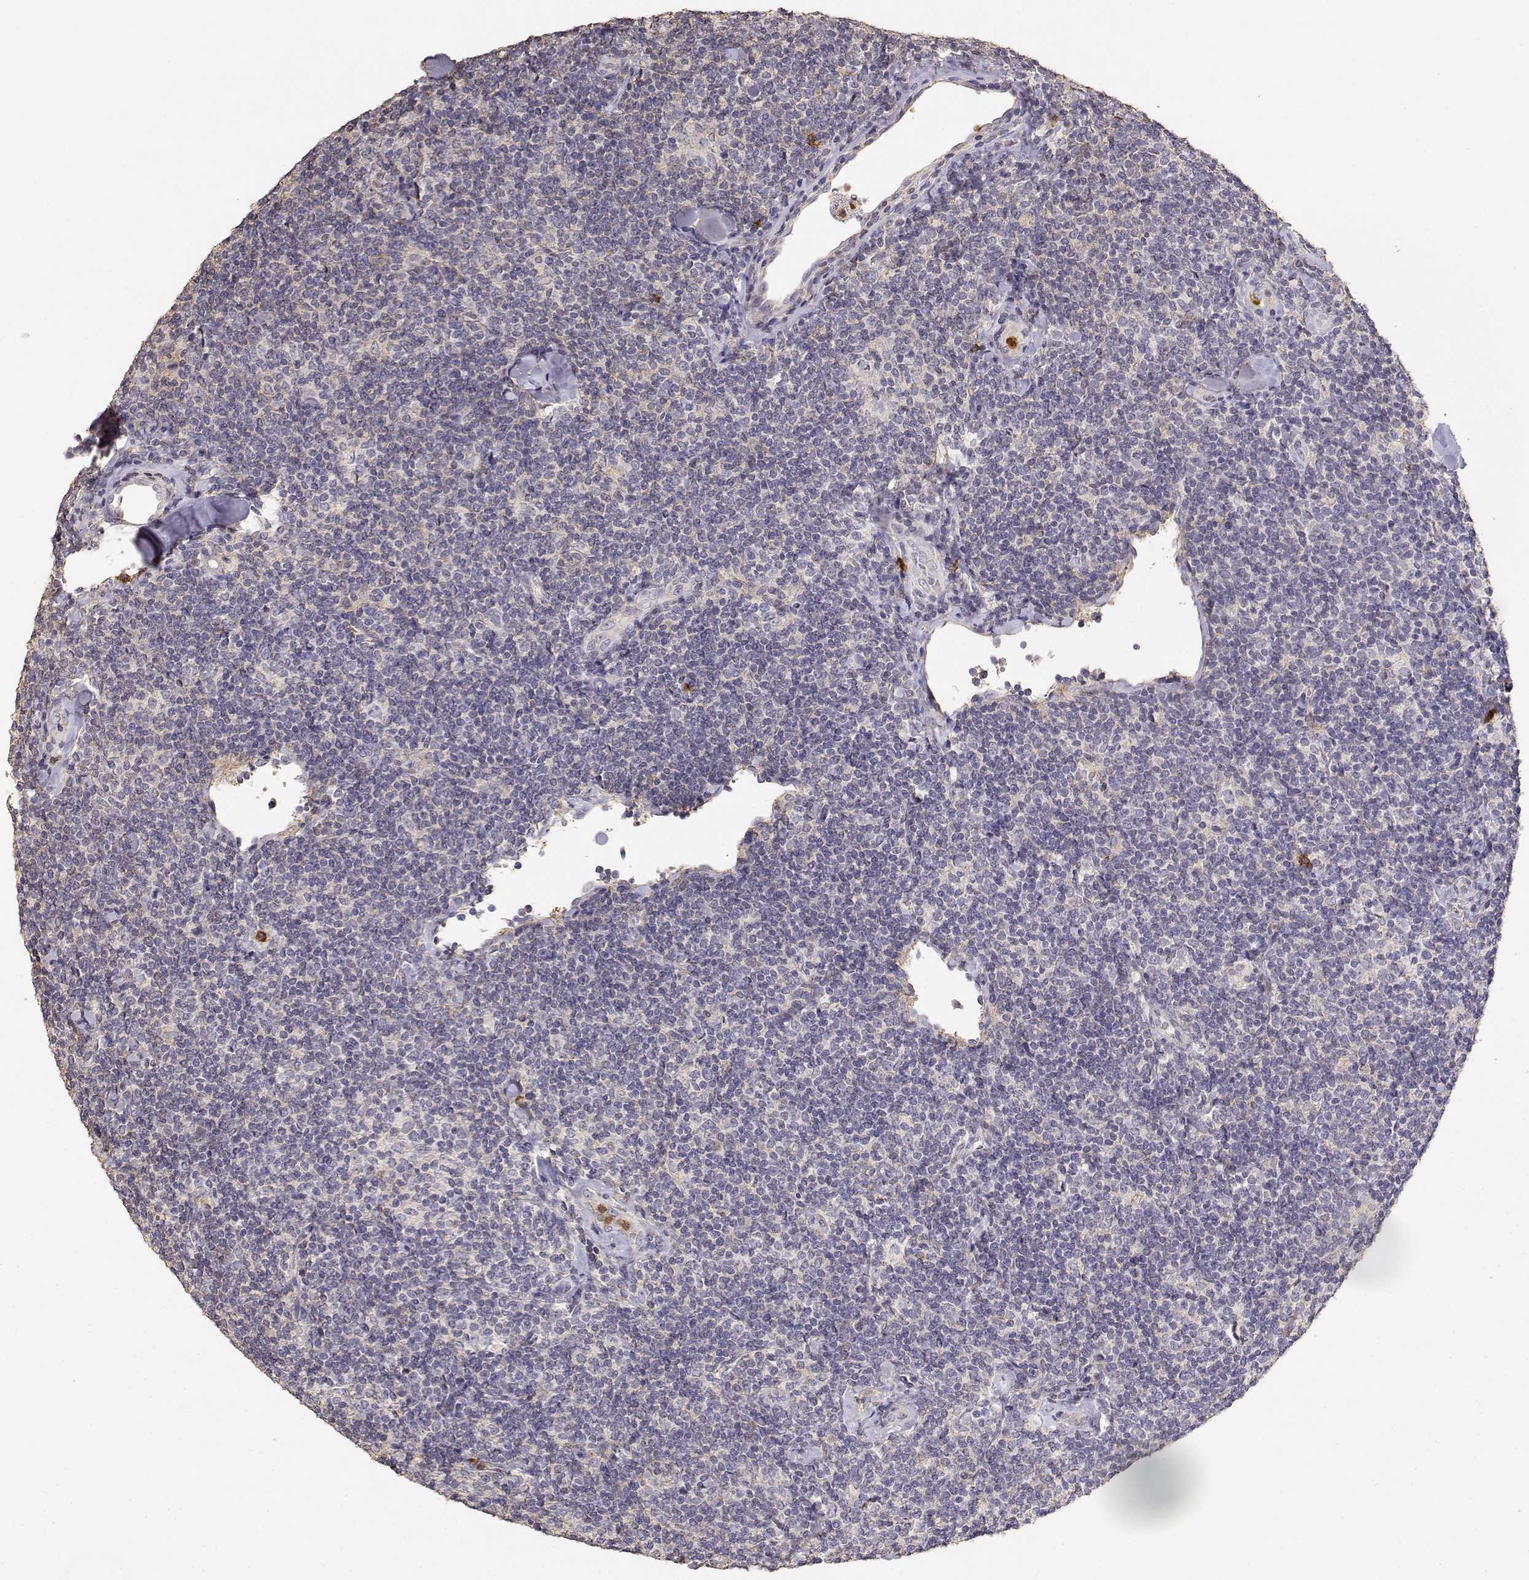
{"staining": {"intensity": "negative", "quantity": "none", "location": "none"}, "tissue": "lymphoma", "cell_type": "Tumor cells", "image_type": "cancer", "snomed": [{"axis": "morphology", "description": "Malignant lymphoma, non-Hodgkin's type, Low grade"}, {"axis": "topography", "description": "Lymph node"}], "caption": "Tumor cells show no significant expression in malignant lymphoma, non-Hodgkin's type (low-grade).", "gene": "TNFRSF10C", "patient": {"sex": "female", "age": 56}}